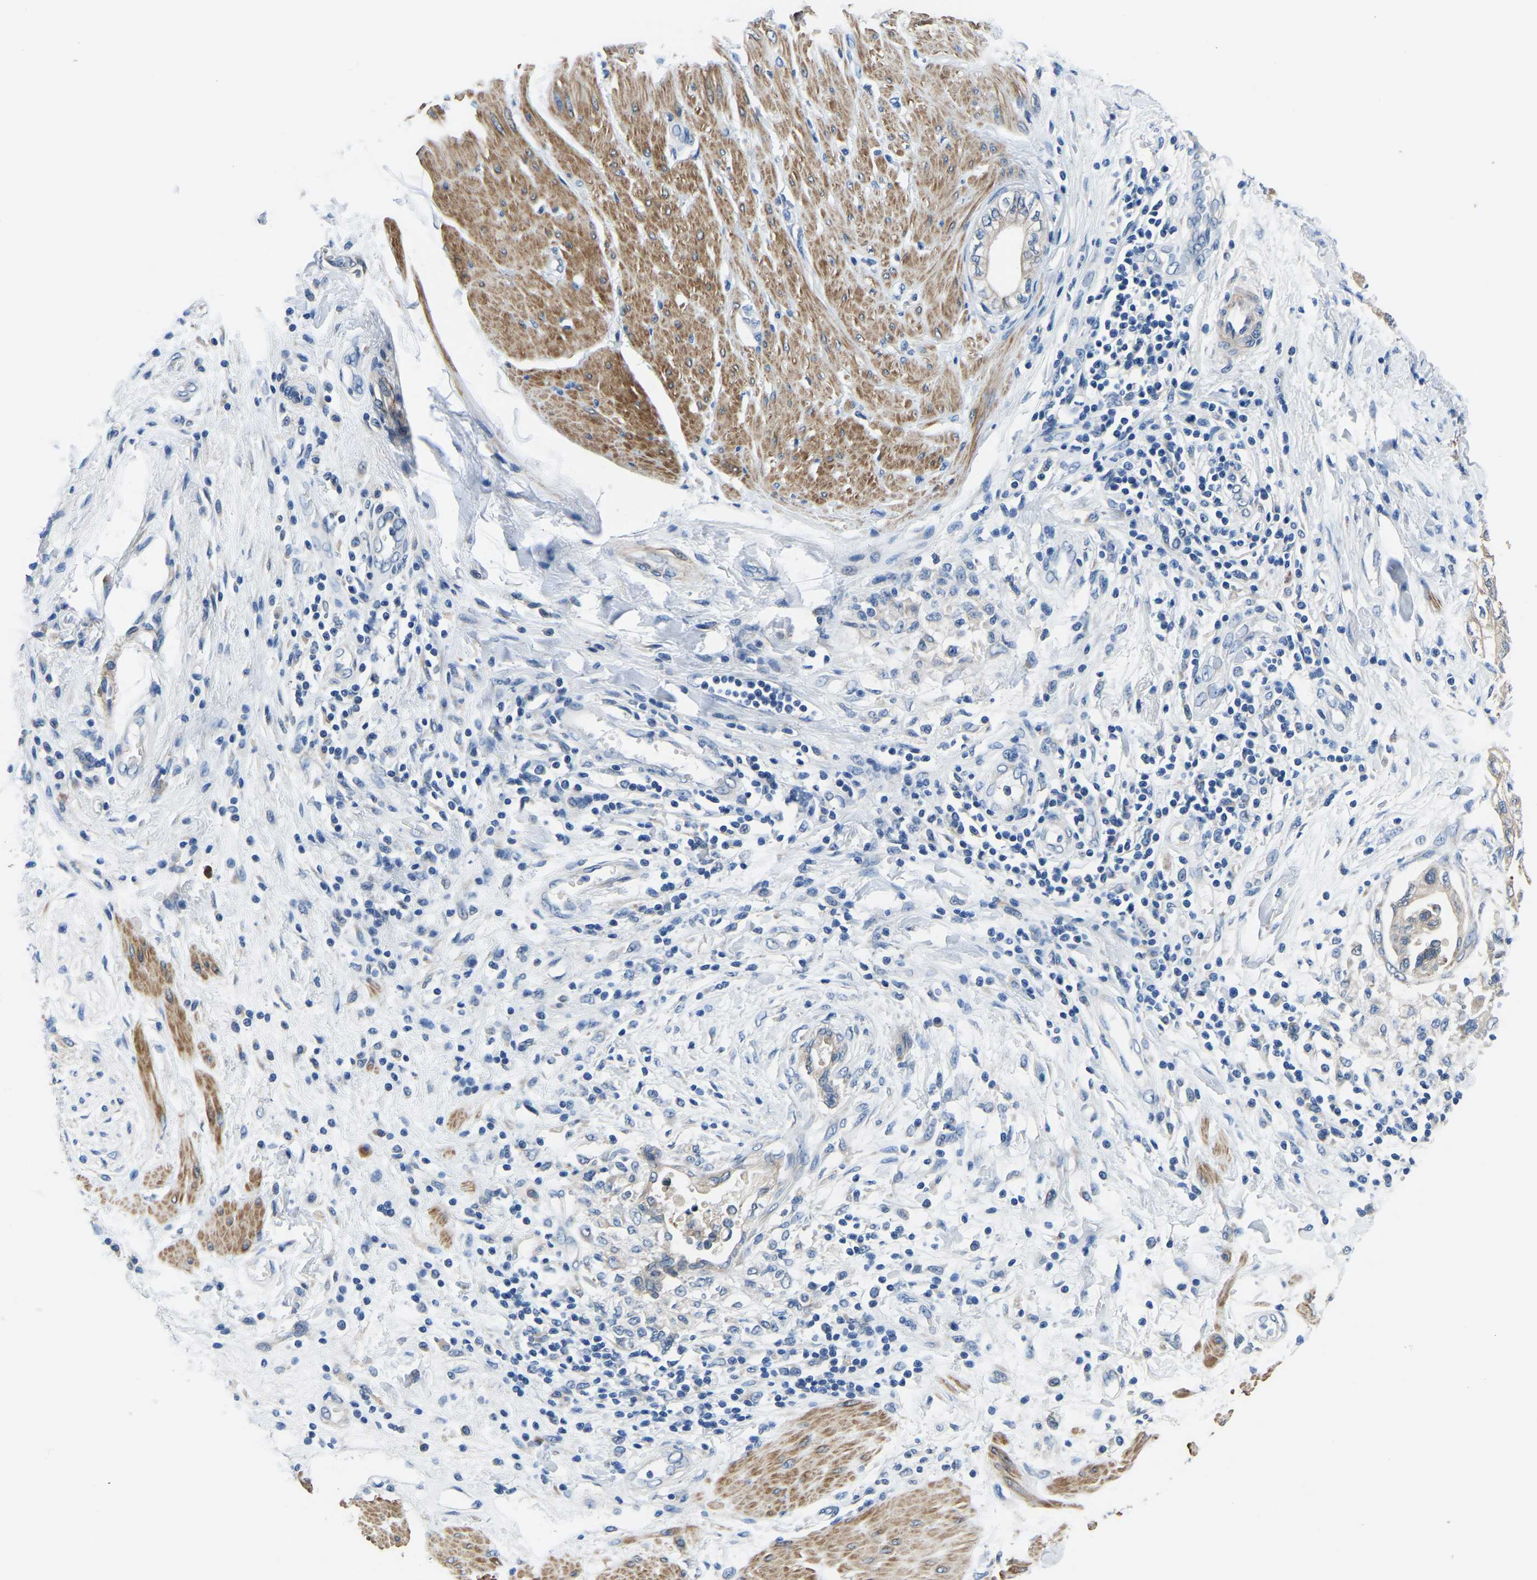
{"staining": {"intensity": "negative", "quantity": "none", "location": "none"}, "tissue": "pancreatic cancer", "cell_type": "Tumor cells", "image_type": "cancer", "snomed": [{"axis": "morphology", "description": "Normal tissue, NOS"}, {"axis": "morphology", "description": "Adenocarcinoma, NOS"}, {"axis": "topography", "description": "Pancreas"}, {"axis": "topography", "description": "Duodenum"}], "caption": "High magnification brightfield microscopy of adenocarcinoma (pancreatic) stained with DAB (3,3'-diaminobenzidine) (brown) and counterstained with hematoxylin (blue): tumor cells show no significant positivity.", "gene": "LIAS", "patient": {"sex": "female", "age": 60}}